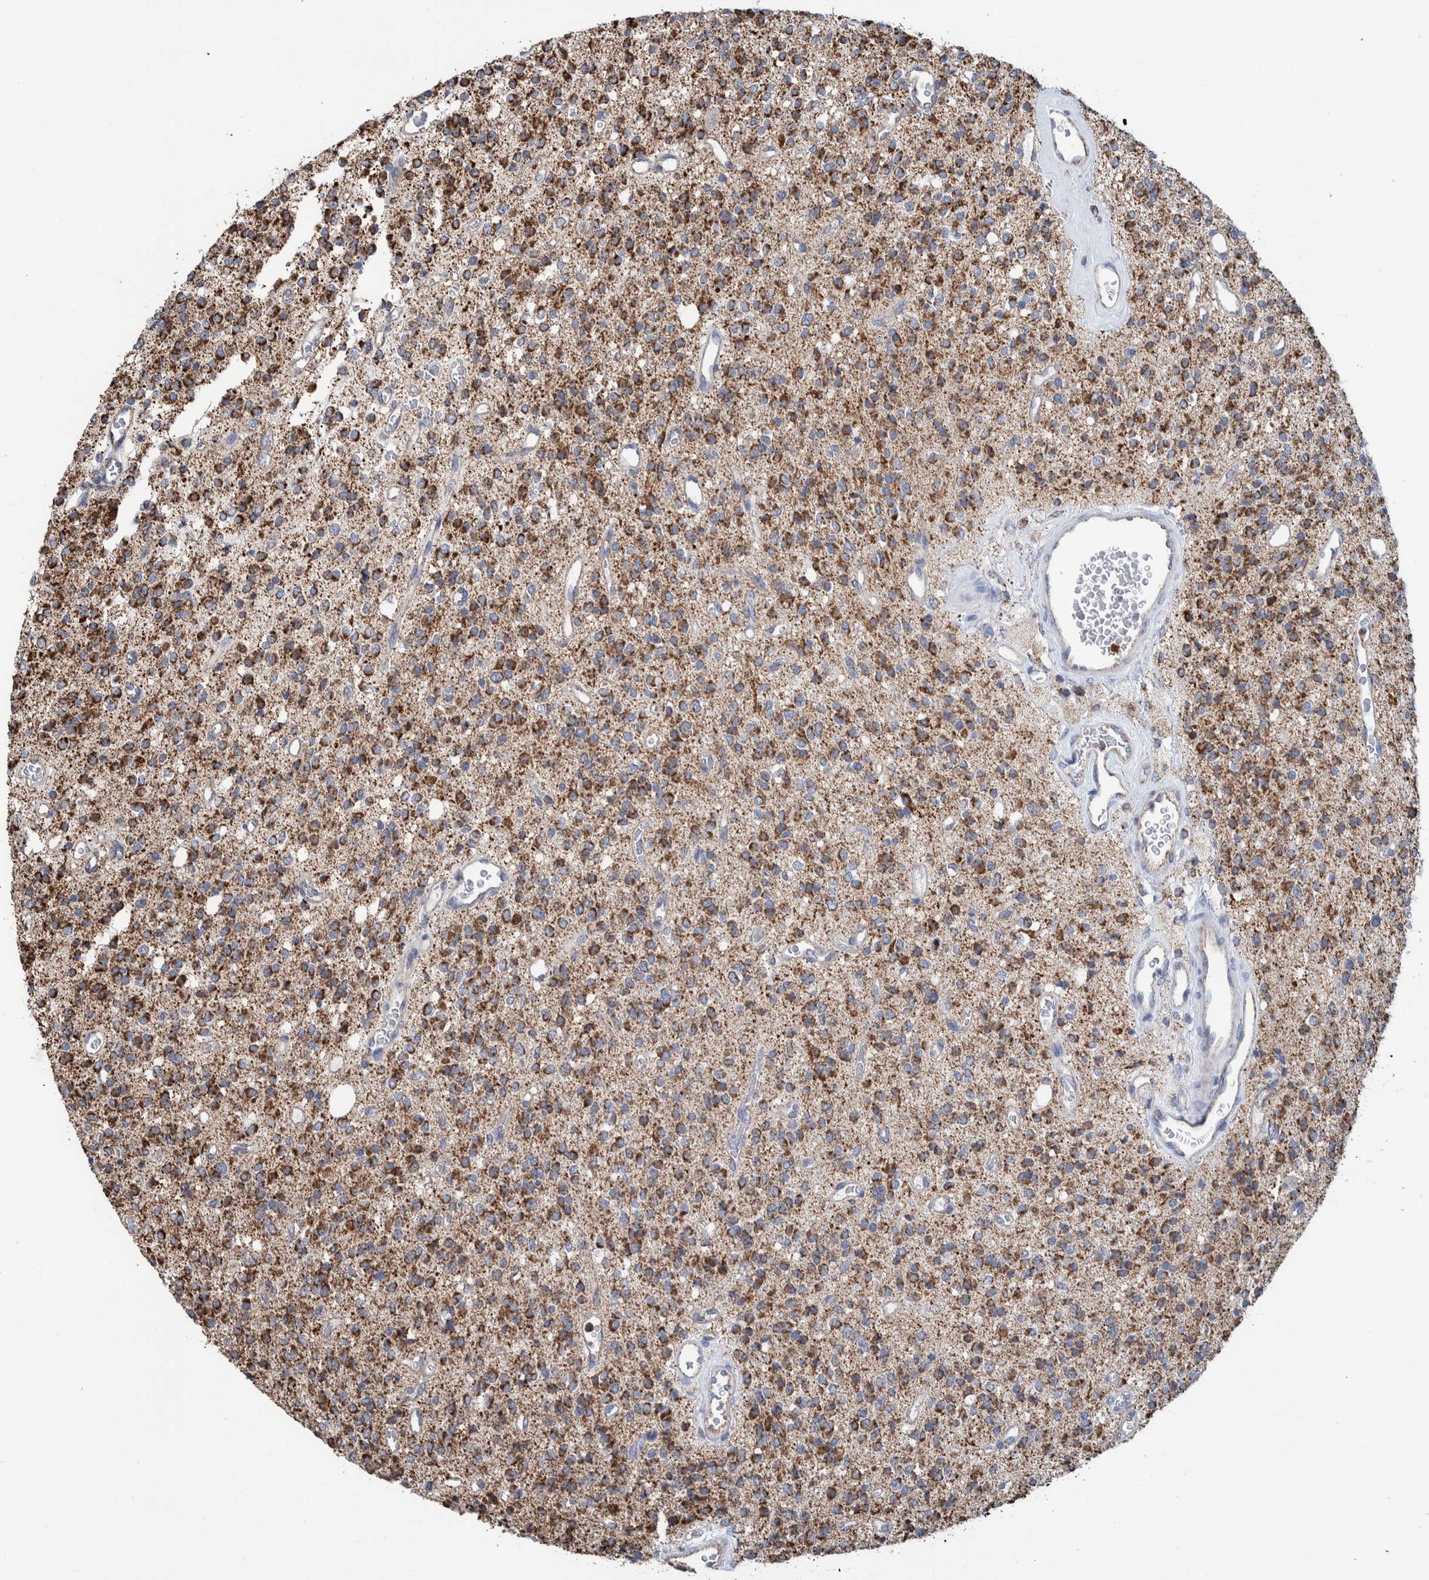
{"staining": {"intensity": "moderate", "quantity": ">75%", "location": "cytoplasmic/membranous"}, "tissue": "glioma", "cell_type": "Tumor cells", "image_type": "cancer", "snomed": [{"axis": "morphology", "description": "Glioma, malignant, High grade"}, {"axis": "topography", "description": "Brain"}], "caption": "Protein staining of malignant high-grade glioma tissue reveals moderate cytoplasmic/membranous staining in approximately >75% of tumor cells. (DAB IHC, brown staining for protein, blue staining for nuclei).", "gene": "DECR1", "patient": {"sex": "male", "age": 34}}